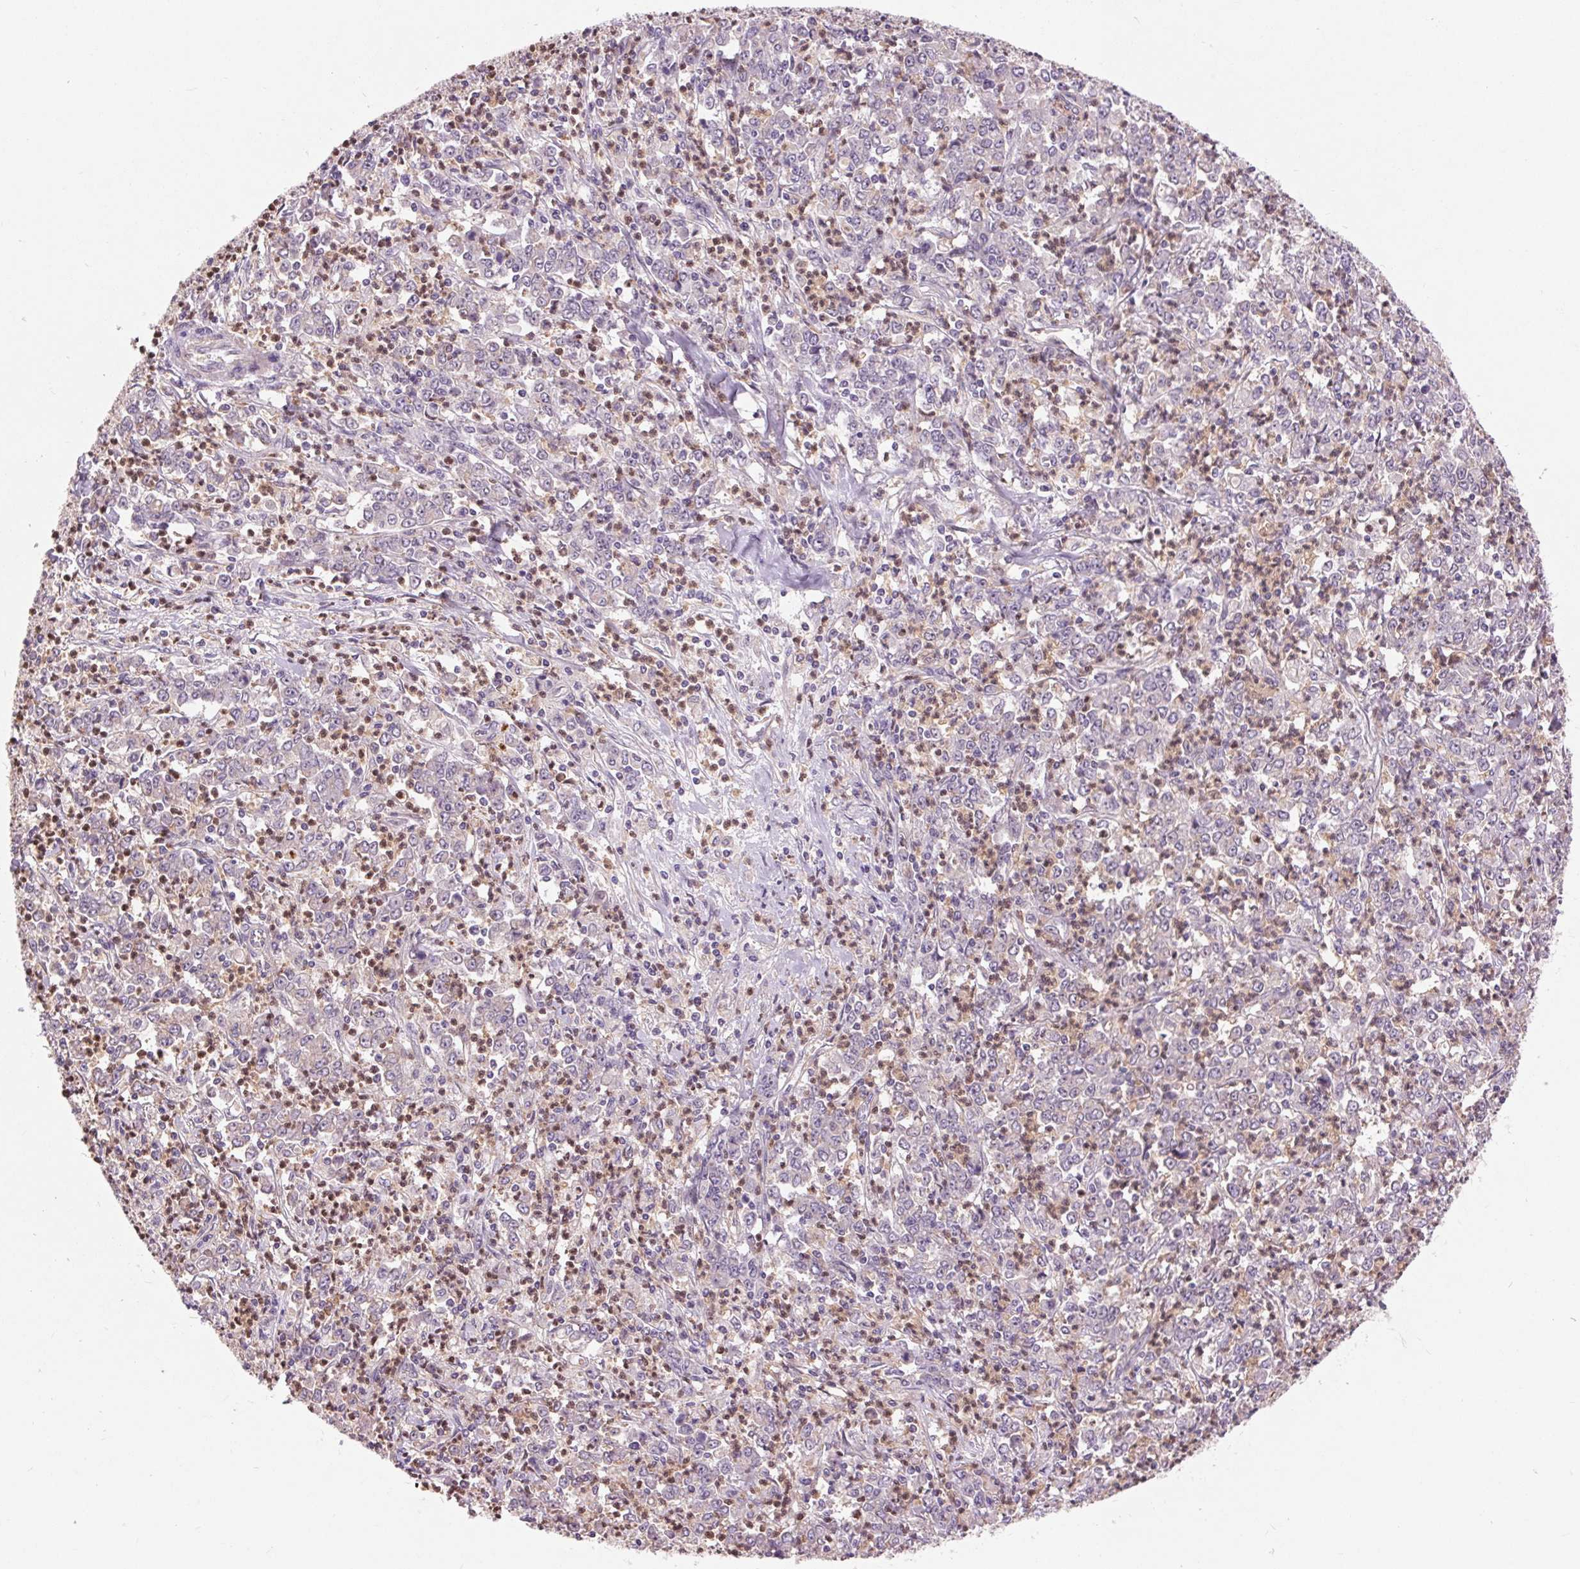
{"staining": {"intensity": "negative", "quantity": "none", "location": "none"}, "tissue": "stomach cancer", "cell_type": "Tumor cells", "image_type": "cancer", "snomed": [{"axis": "morphology", "description": "Adenocarcinoma, NOS"}, {"axis": "topography", "description": "Stomach, lower"}], "caption": "Tumor cells show no significant expression in stomach adenocarcinoma.", "gene": "RANBP3L", "patient": {"sex": "female", "age": 71}}